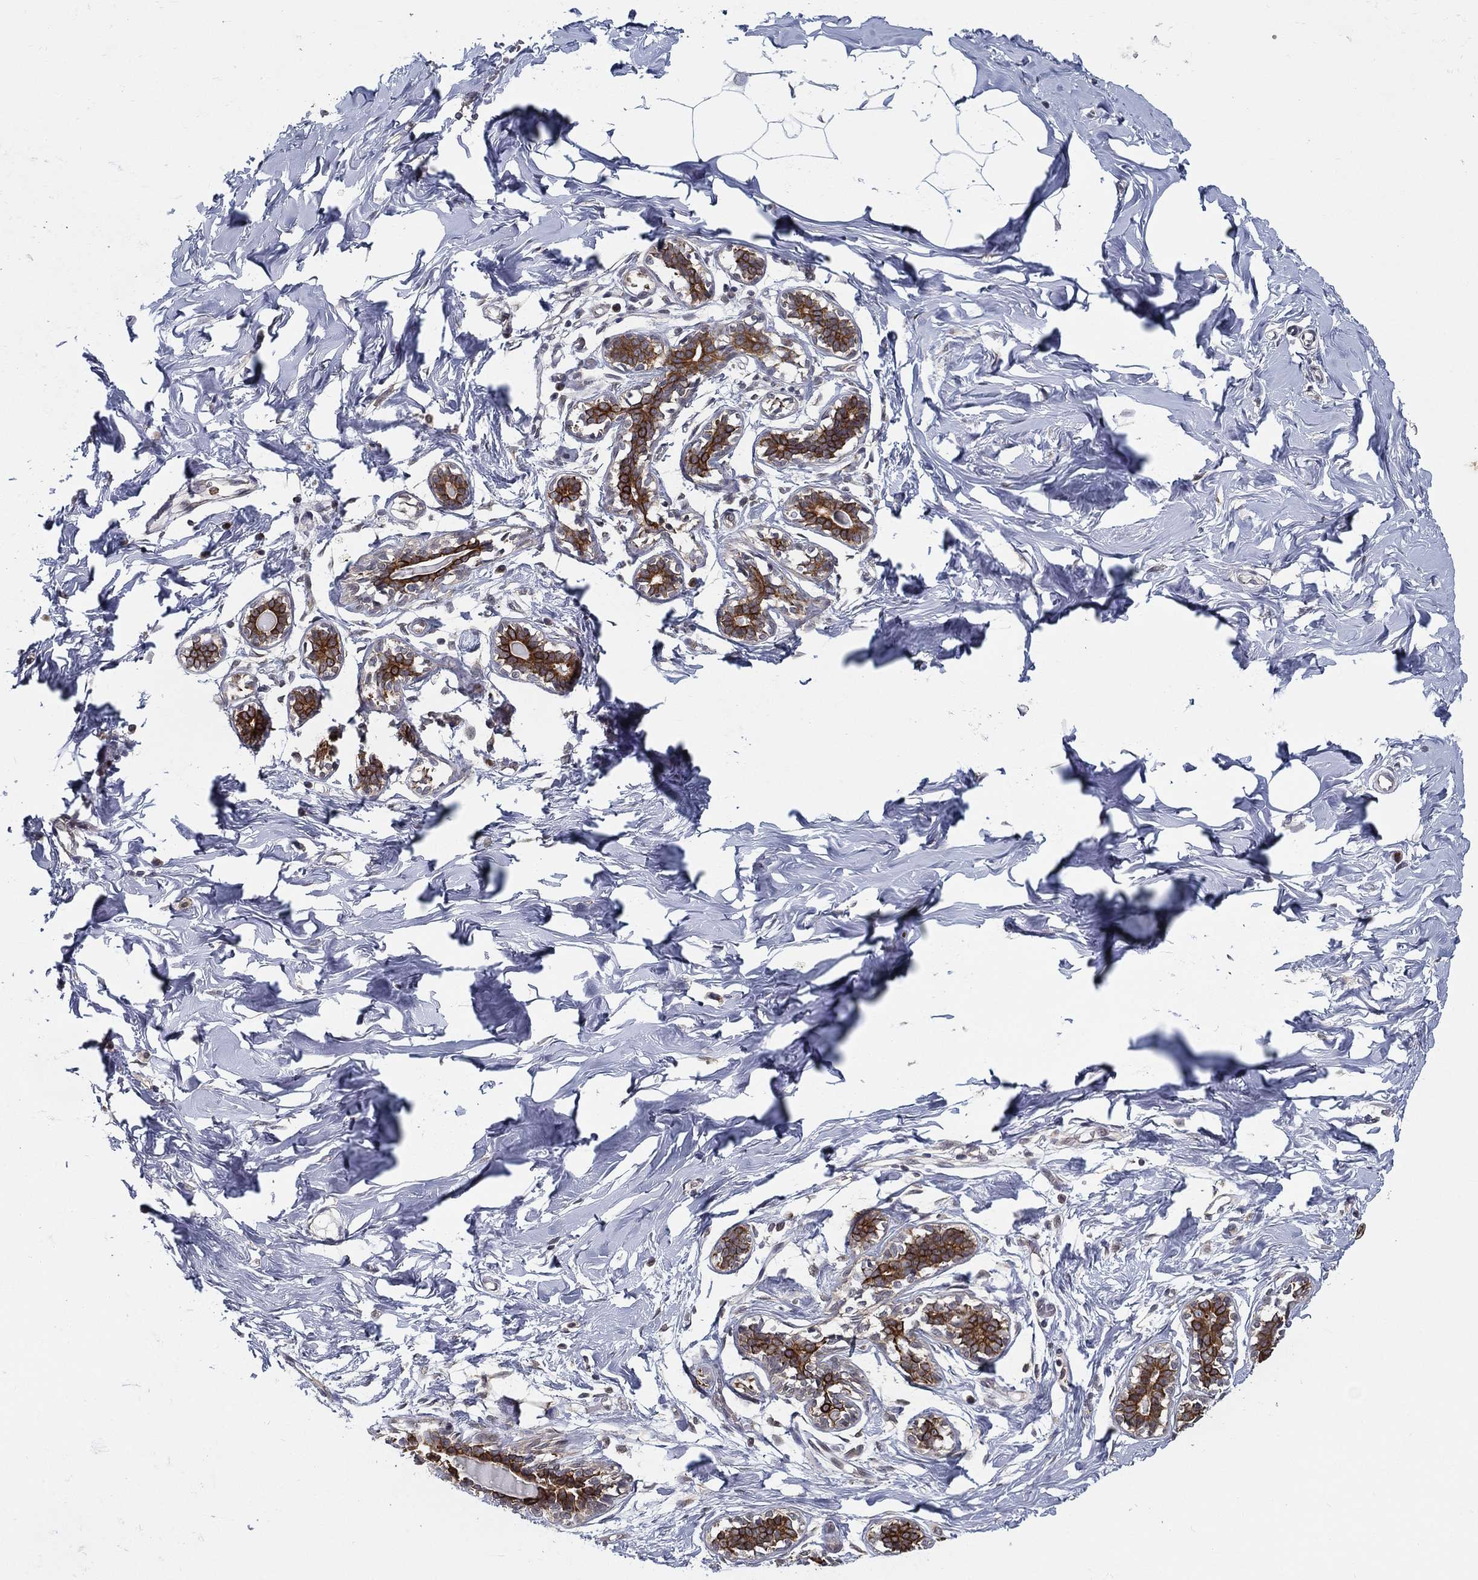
{"staining": {"intensity": "negative", "quantity": "none", "location": "none"}, "tissue": "breast", "cell_type": "Adipocytes", "image_type": "normal", "snomed": [{"axis": "morphology", "description": "Normal tissue, NOS"}, {"axis": "morphology", "description": "Lobular carcinoma, in situ"}, {"axis": "topography", "description": "Breast"}], "caption": "A high-resolution photomicrograph shows IHC staining of normal breast, which displays no significant positivity in adipocytes. (Brightfield microscopy of DAB (3,3'-diaminobenzidine) immunohistochemistry (IHC) at high magnification).", "gene": "UACA", "patient": {"sex": "female", "age": 35}}